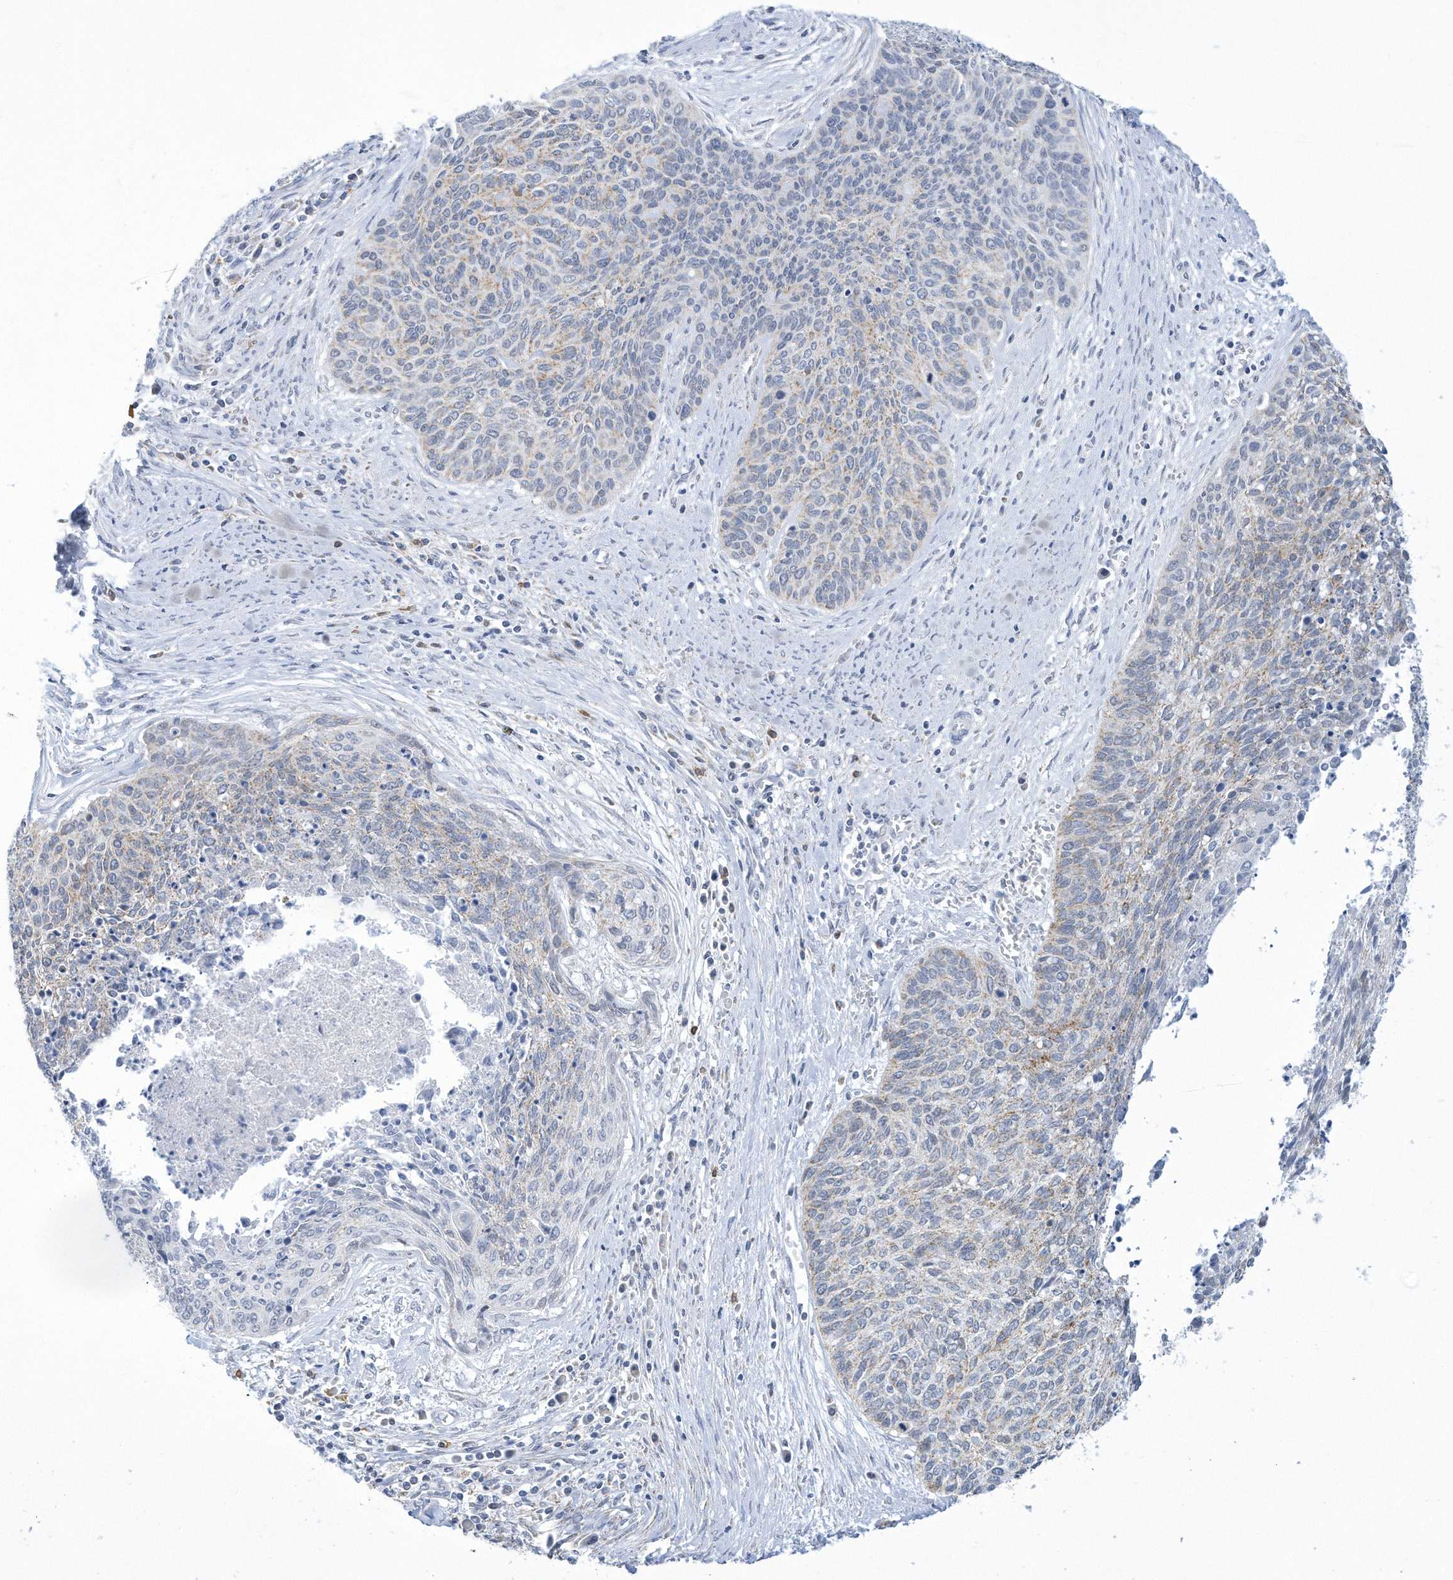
{"staining": {"intensity": "weak", "quantity": "<25%", "location": "cytoplasmic/membranous"}, "tissue": "cervical cancer", "cell_type": "Tumor cells", "image_type": "cancer", "snomed": [{"axis": "morphology", "description": "Squamous cell carcinoma, NOS"}, {"axis": "topography", "description": "Cervix"}], "caption": "A high-resolution image shows immunohistochemistry staining of cervical cancer (squamous cell carcinoma), which reveals no significant staining in tumor cells.", "gene": "ALDH6A1", "patient": {"sex": "female", "age": 55}}